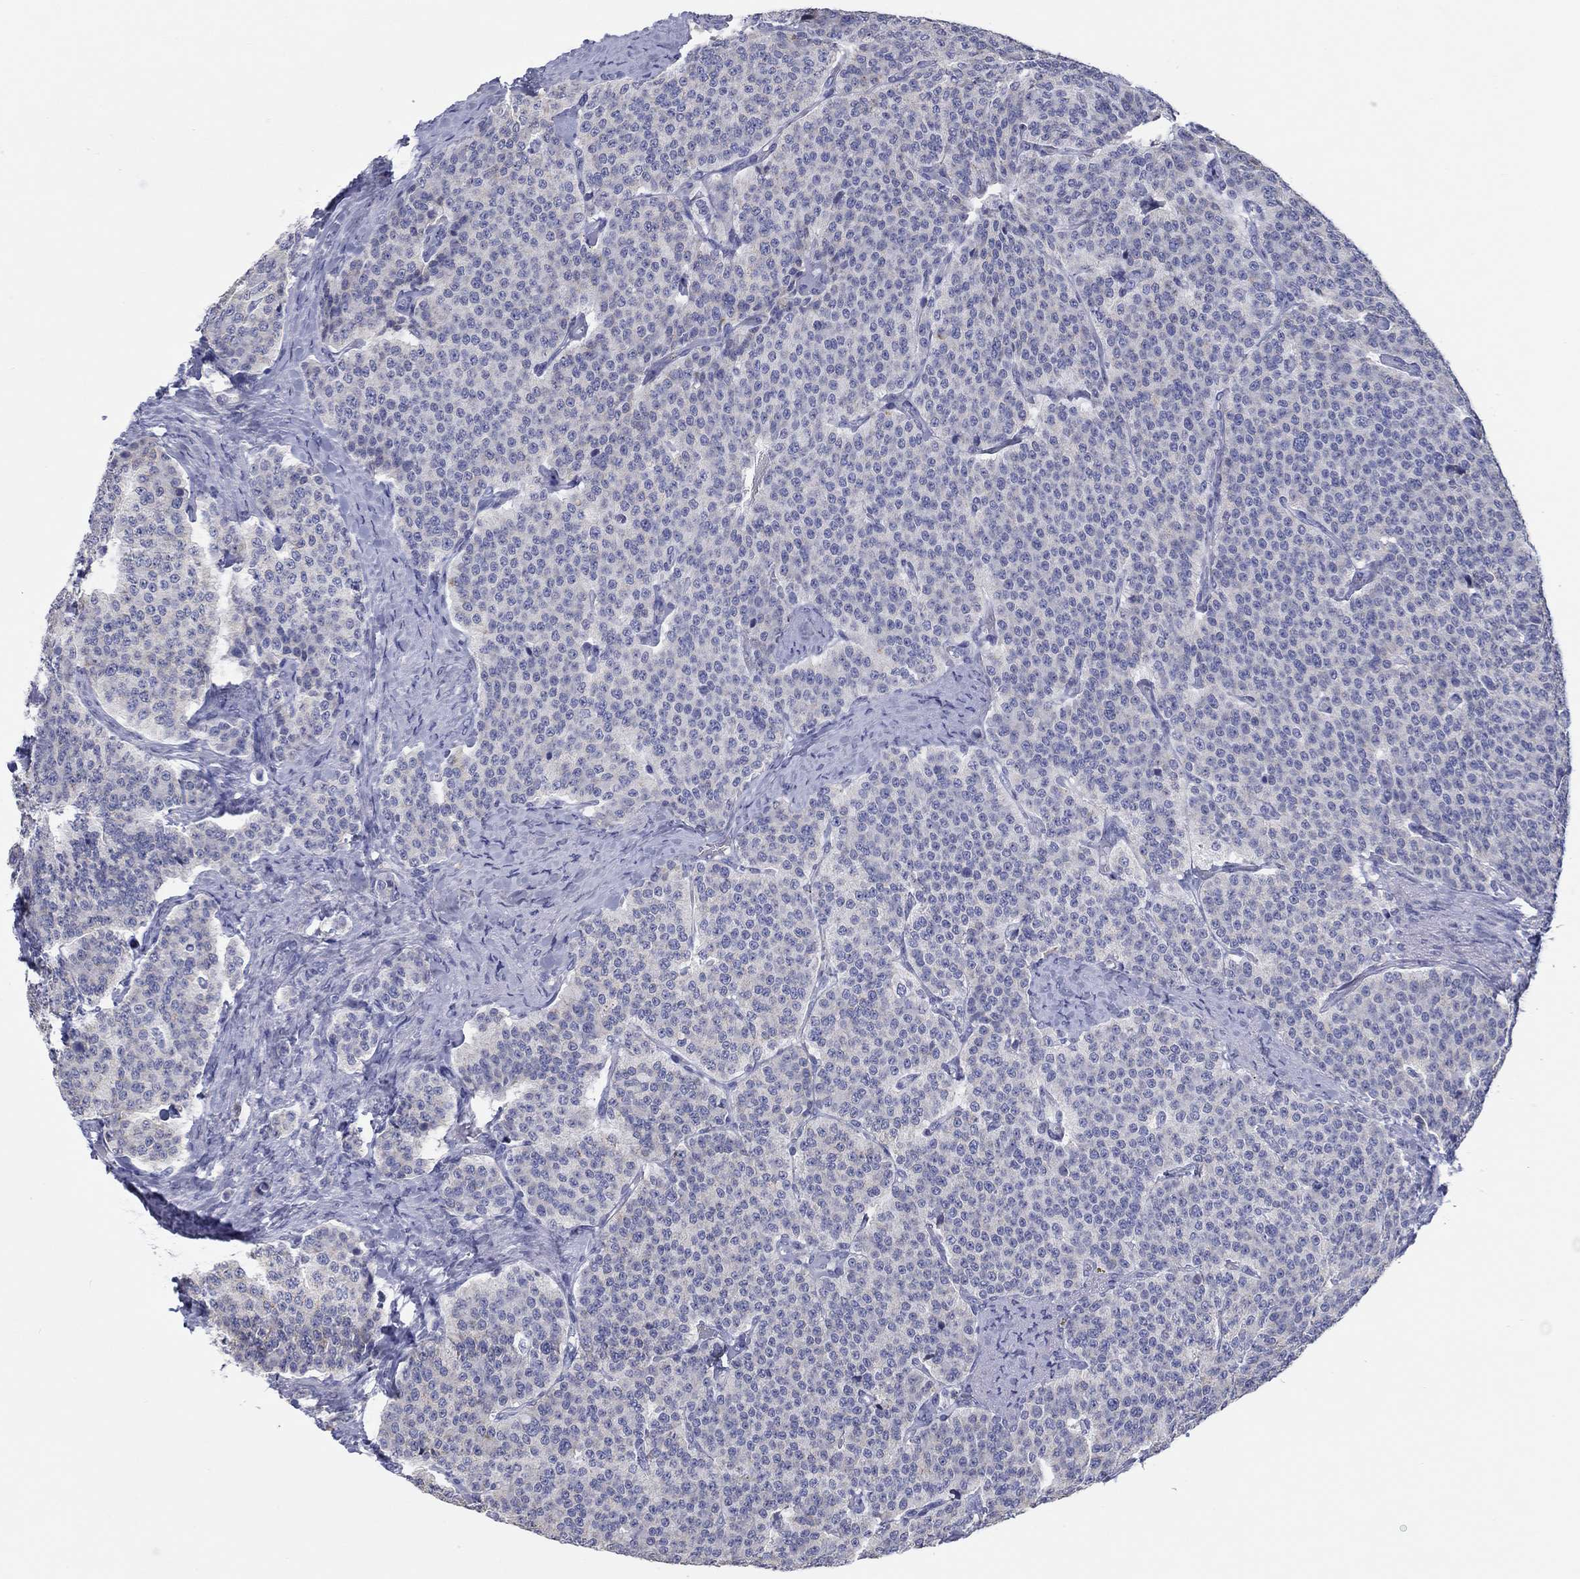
{"staining": {"intensity": "negative", "quantity": "none", "location": "none"}, "tissue": "carcinoid", "cell_type": "Tumor cells", "image_type": "cancer", "snomed": [{"axis": "morphology", "description": "Carcinoid, malignant, NOS"}, {"axis": "topography", "description": "Small intestine"}], "caption": "Immunohistochemistry (IHC) photomicrograph of neoplastic tissue: carcinoid stained with DAB (3,3'-diaminobenzidine) shows no significant protein expression in tumor cells.", "gene": "LRRC4C", "patient": {"sex": "female", "age": 58}}